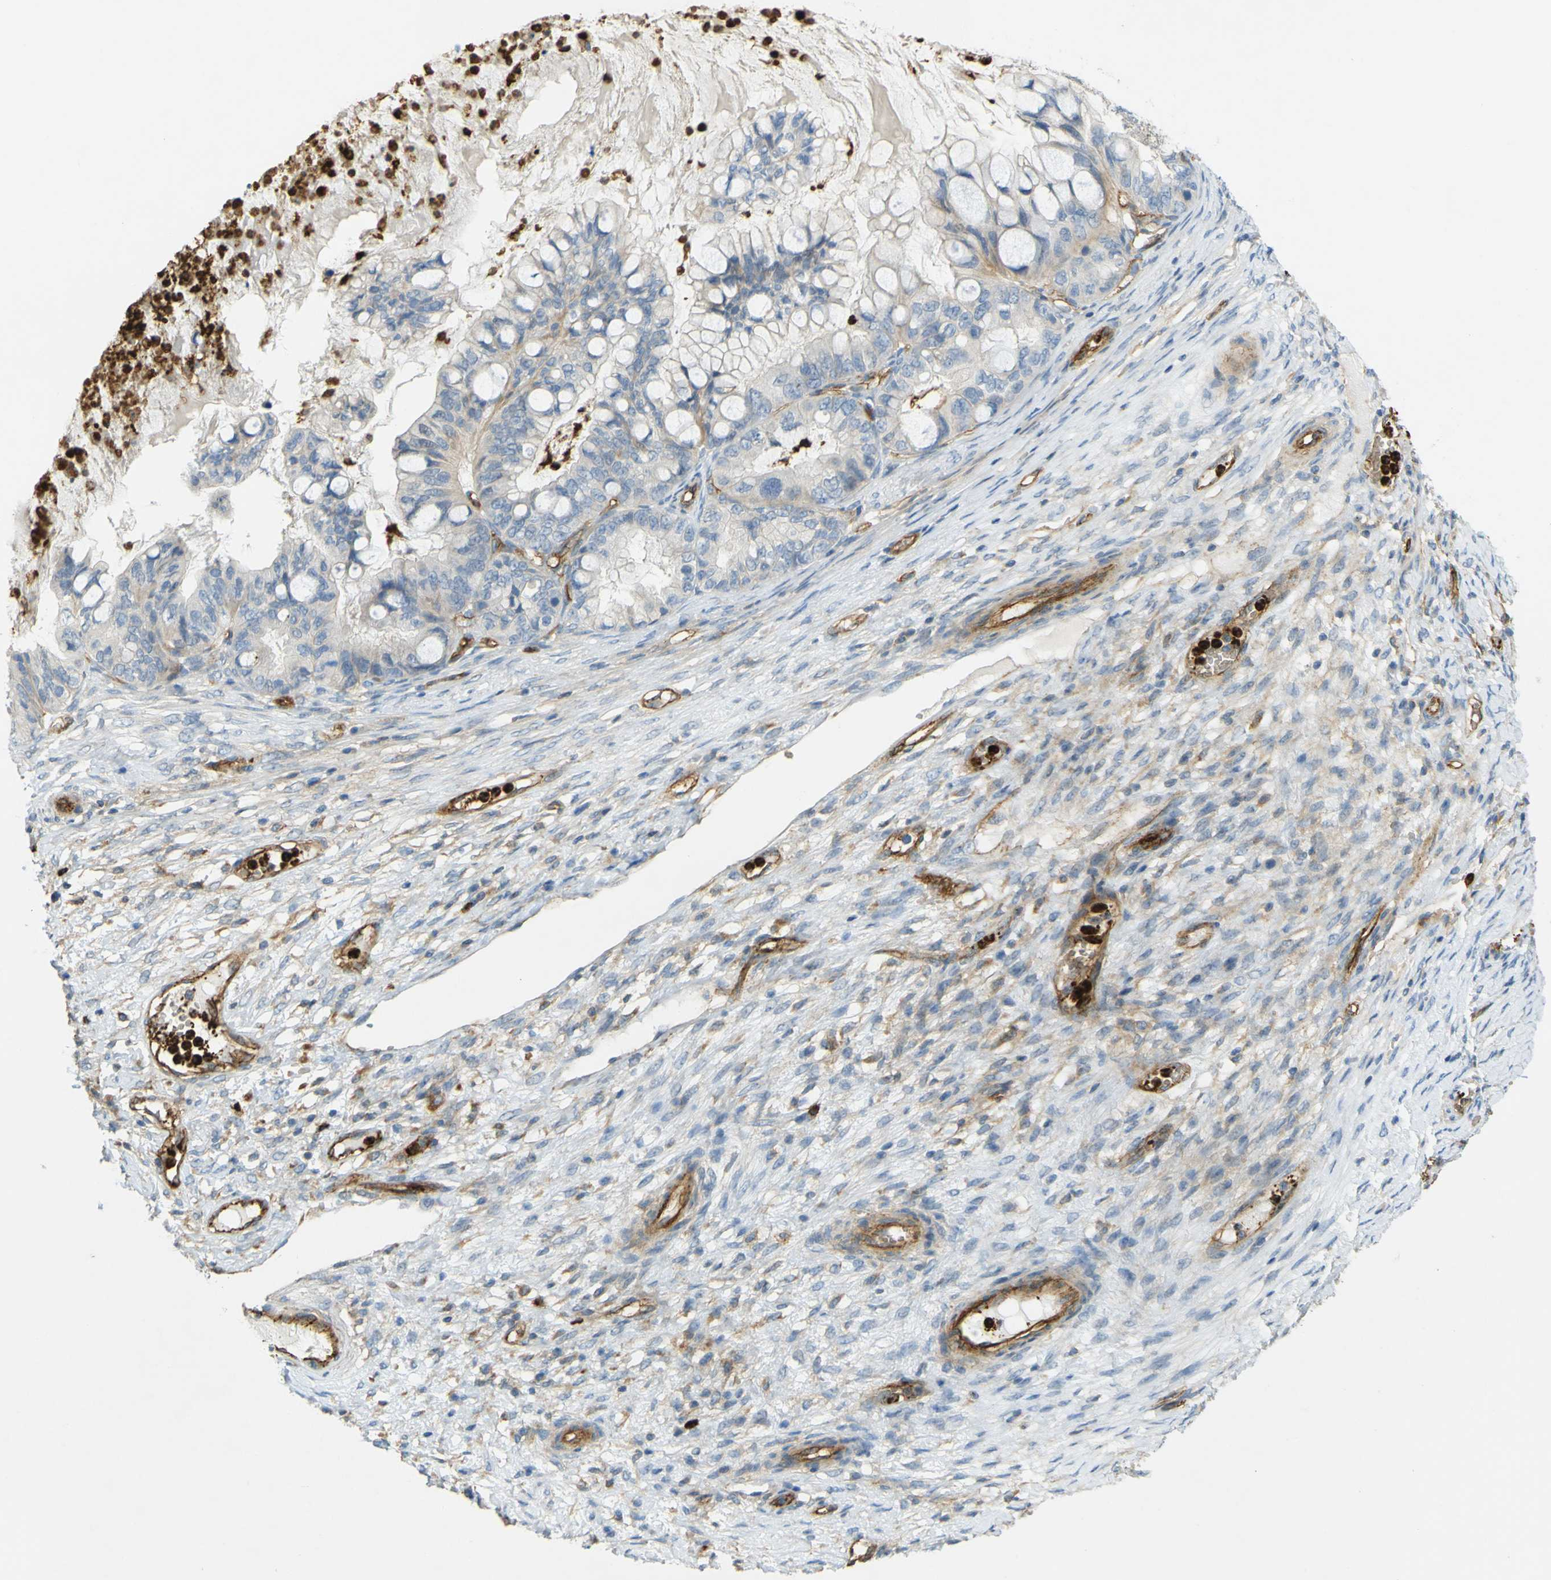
{"staining": {"intensity": "negative", "quantity": "none", "location": "none"}, "tissue": "ovarian cancer", "cell_type": "Tumor cells", "image_type": "cancer", "snomed": [{"axis": "morphology", "description": "Cystadenocarcinoma, mucinous, NOS"}, {"axis": "topography", "description": "Ovary"}], "caption": "Immunohistochemistry micrograph of human ovarian mucinous cystadenocarcinoma stained for a protein (brown), which demonstrates no staining in tumor cells.", "gene": "PLXDC1", "patient": {"sex": "female", "age": 80}}